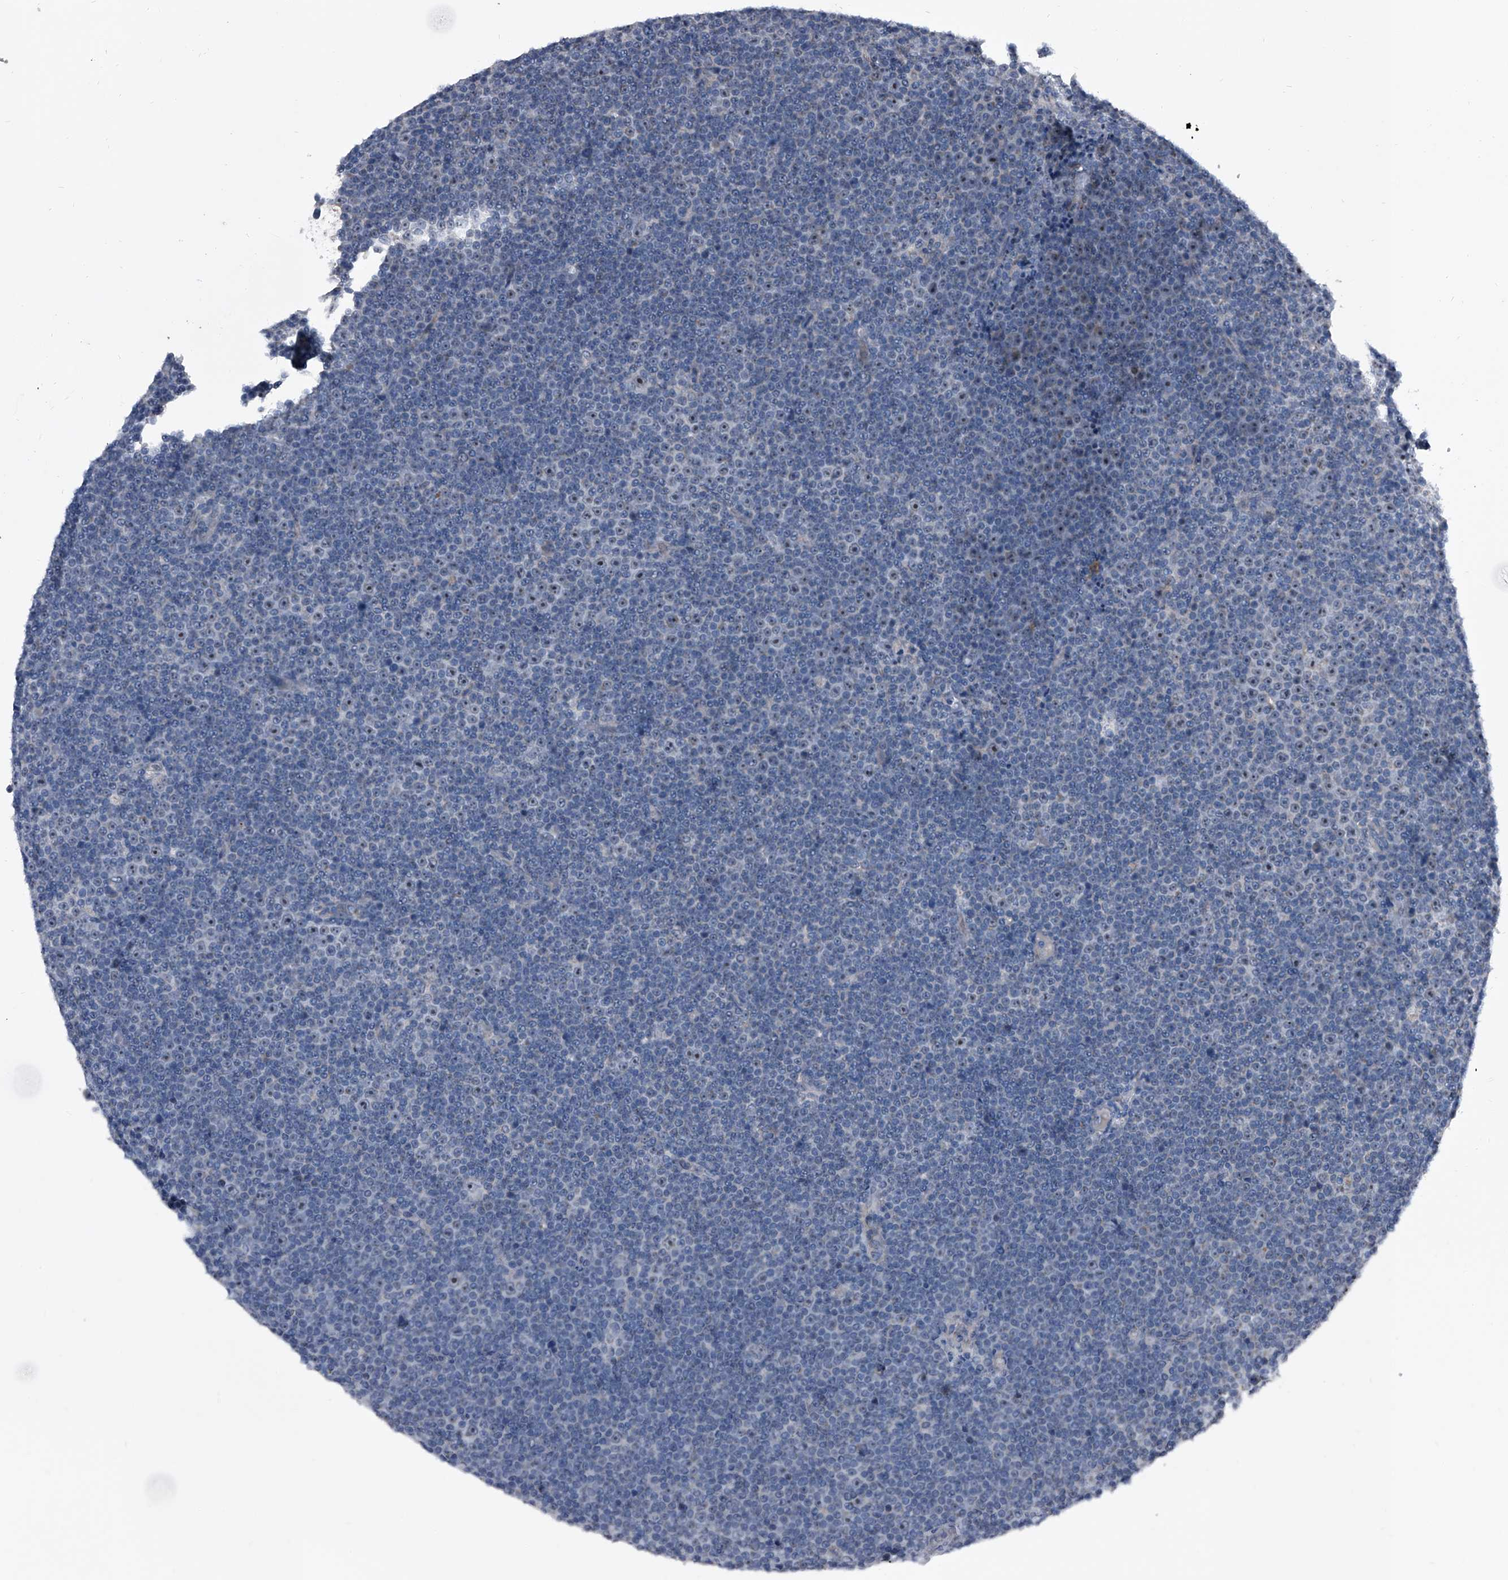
{"staining": {"intensity": "negative", "quantity": "none", "location": "none"}, "tissue": "lymphoma", "cell_type": "Tumor cells", "image_type": "cancer", "snomed": [{"axis": "morphology", "description": "Malignant lymphoma, non-Hodgkin's type, Low grade"}, {"axis": "topography", "description": "Lymph node"}], "caption": "This is an immunohistochemistry (IHC) micrograph of human malignant lymphoma, non-Hodgkin's type (low-grade). There is no positivity in tumor cells.", "gene": "CEP85L", "patient": {"sex": "female", "age": 67}}